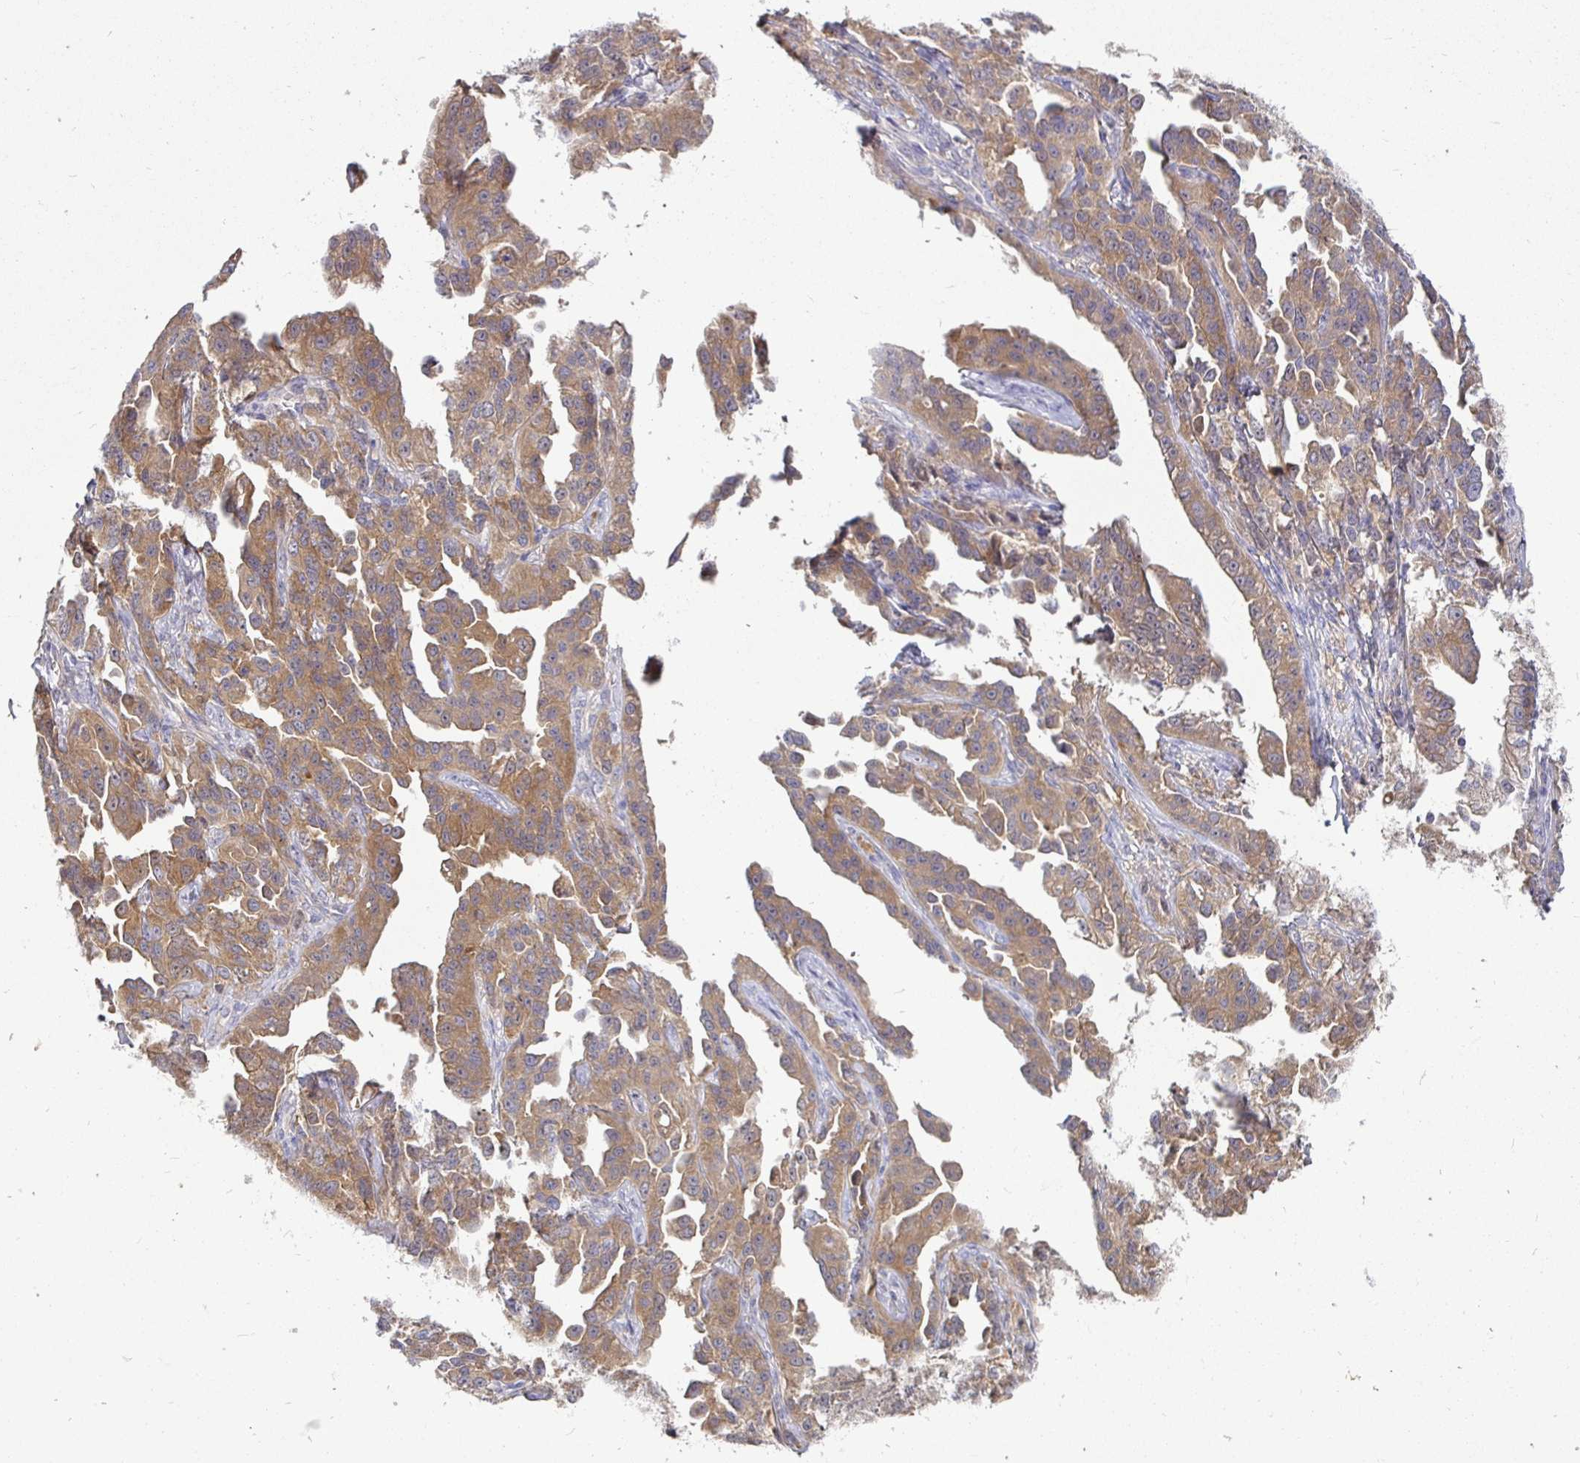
{"staining": {"intensity": "moderate", "quantity": ">75%", "location": "cytoplasmic/membranous"}, "tissue": "ovarian cancer", "cell_type": "Tumor cells", "image_type": "cancer", "snomed": [{"axis": "morphology", "description": "Cystadenocarcinoma, serous, NOS"}, {"axis": "topography", "description": "Ovary"}], "caption": "This micrograph shows immunohistochemistry (IHC) staining of human ovarian cancer (serous cystadenocarcinoma), with medium moderate cytoplasmic/membranous positivity in about >75% of tumor cells.", "gene": "KIF21A", "patient": {"sex": "female", "age": 75}}